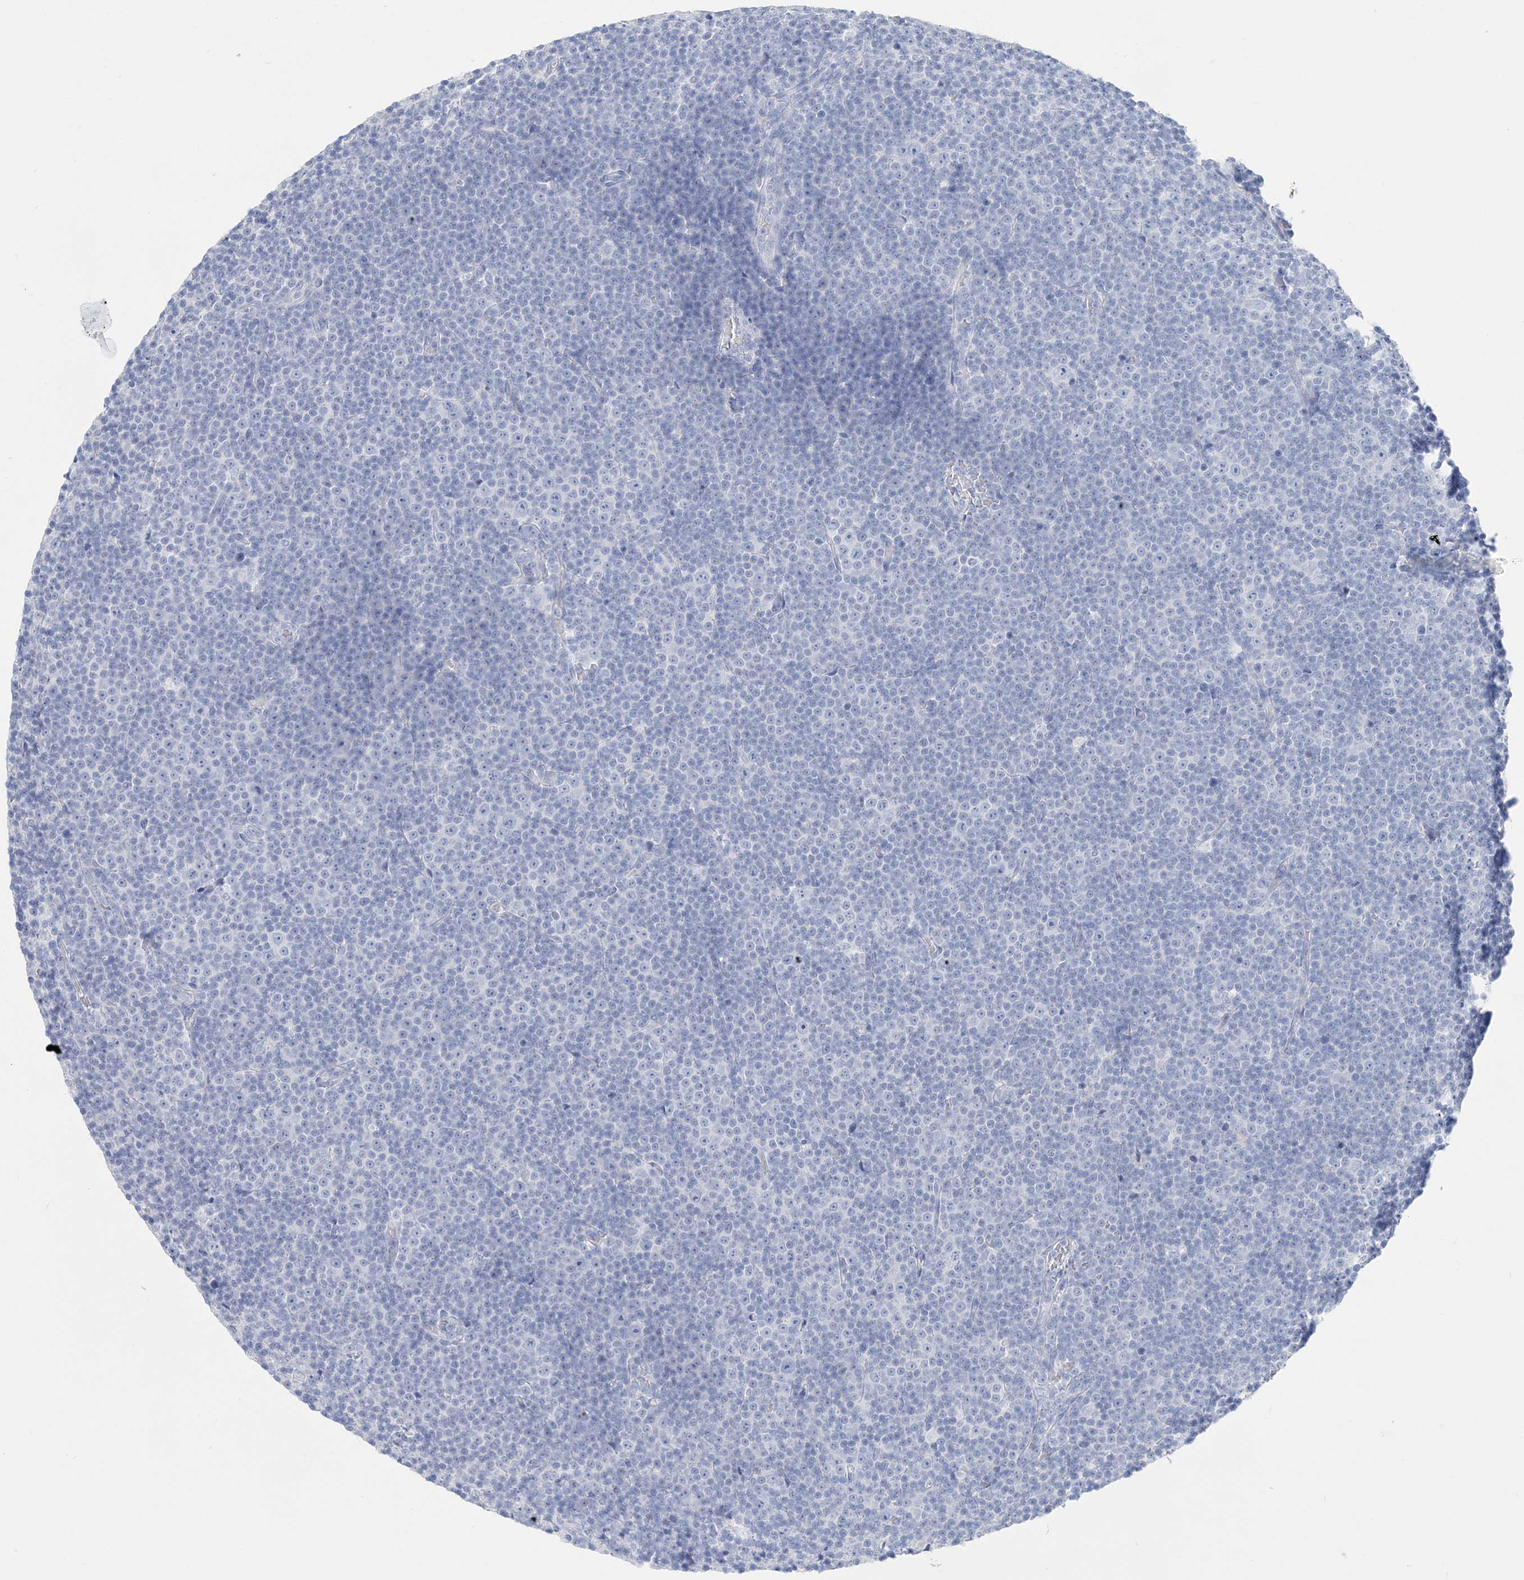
{"staining": {"intensity": "negative", "quantity": "none", "location": "none"}, "tissue": "lymphoma", "cell_type": "Tumor cells", "image_type": "cancer", "snomed": [{"axis": "morphology", "description": "Malignant lymphoma, non-Hodgkin's type, Low grade"}, {"axis": "topography", "description": "Lymph node"}], "caption": "A high-resolution photomicrograph shows immunohistochemistry (IHC) staining of malignant lymphoma, non-Hodgkin's type (low-grade), which shows no significant staining in tumor cells.", "gene": "TSPYL6", "patient": {"sex": "female", "age": 67}}